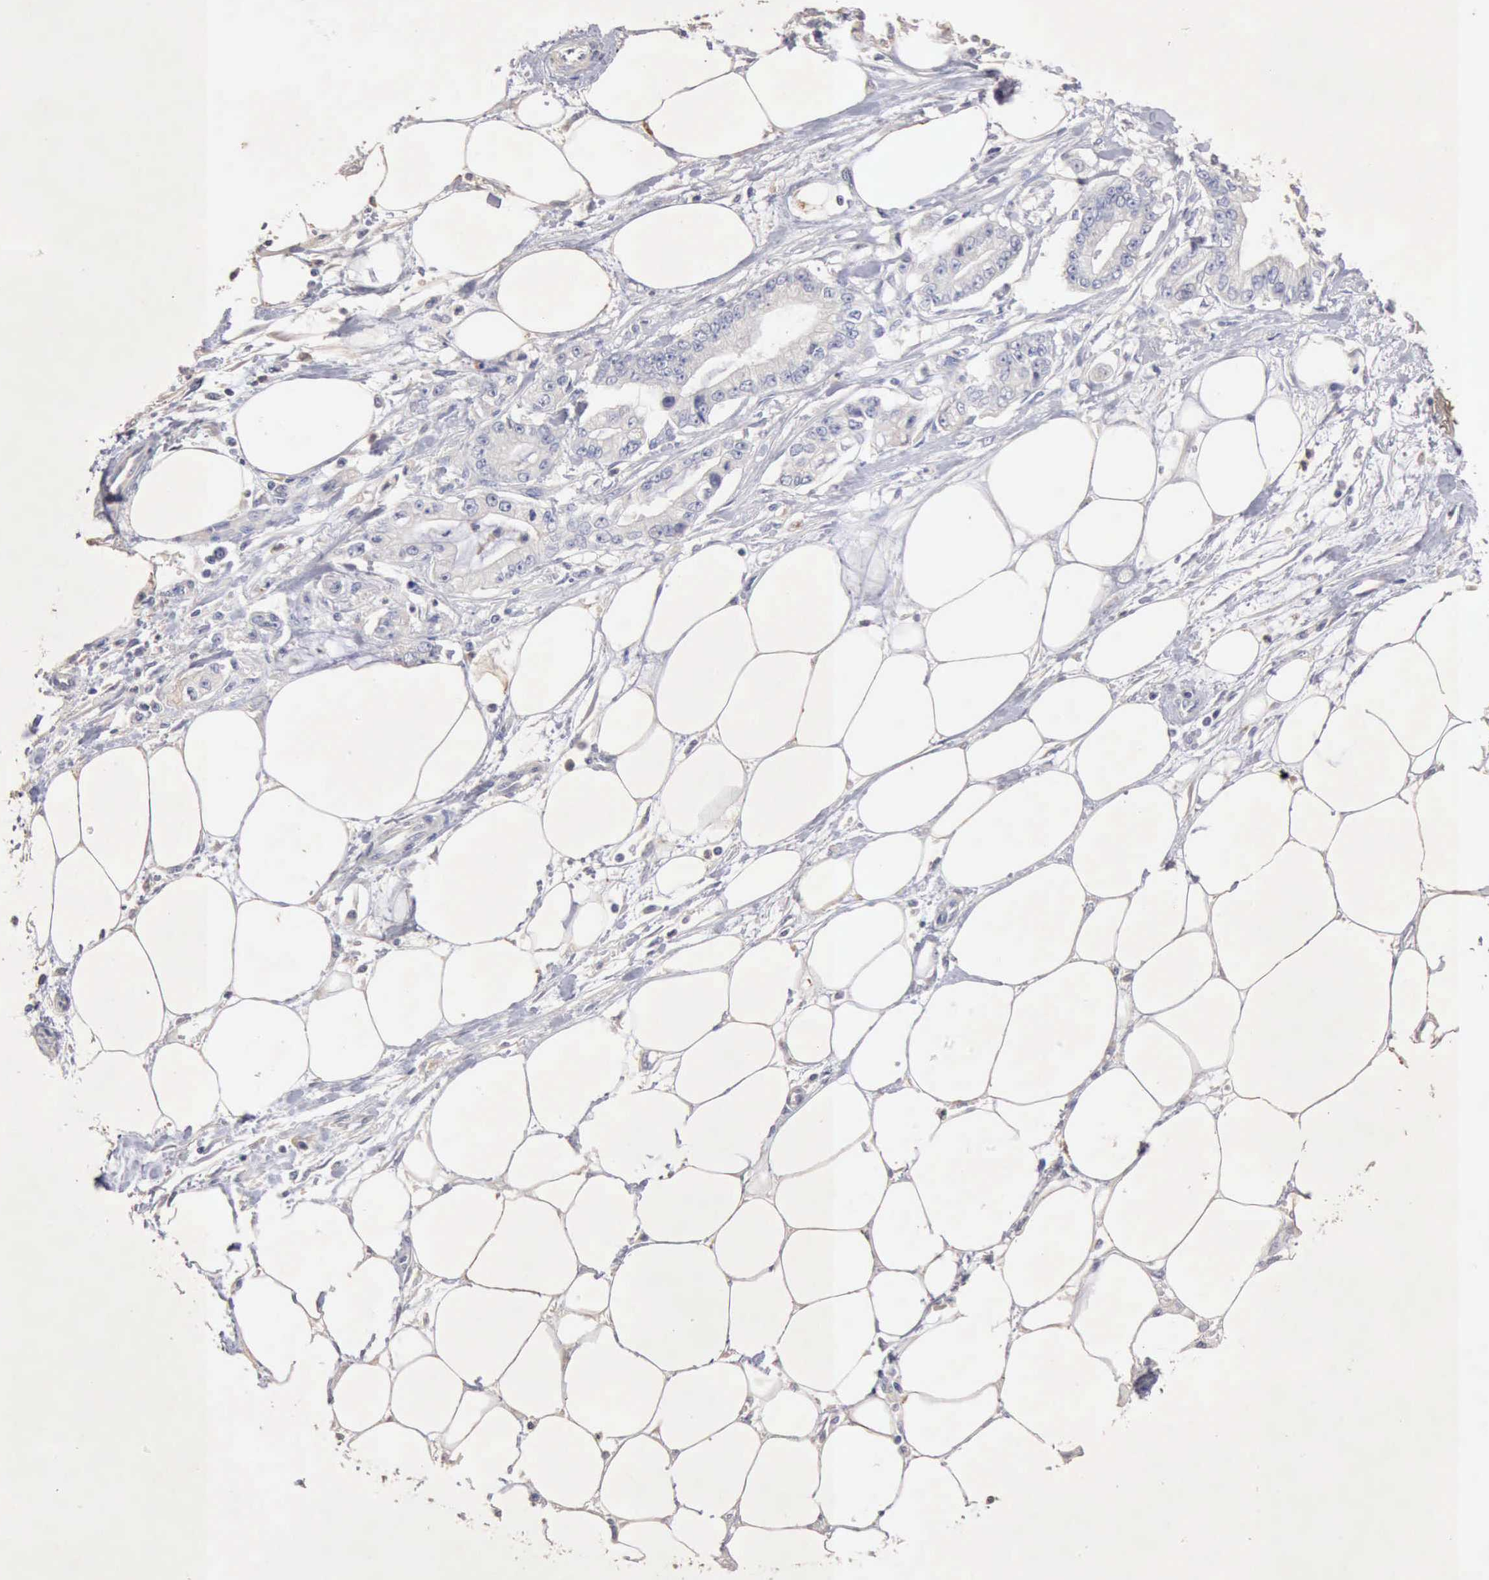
{"staining": {"intensity": "negative", "quantity": "none", "location": "none"}, "tissue": "pancreatic cancer", "cell_type": "Tumor cells", "image_type": "cancer", "snomed": [{"axis": "morphology", "description": "Adenocarcinoma, NOS"}, {"axis": "topography", "description": "Pancreas"}, {"axis": "topography", "description": "Stomach, upper"}], "caption": "A high-resolution photomicrograph shows immunohistochemistry staining of pancreatic cancer, which exhibits no significant expression in tumor cells.", "gene": "KRT6B", "patient": {"sex": "male", "age": 77}}